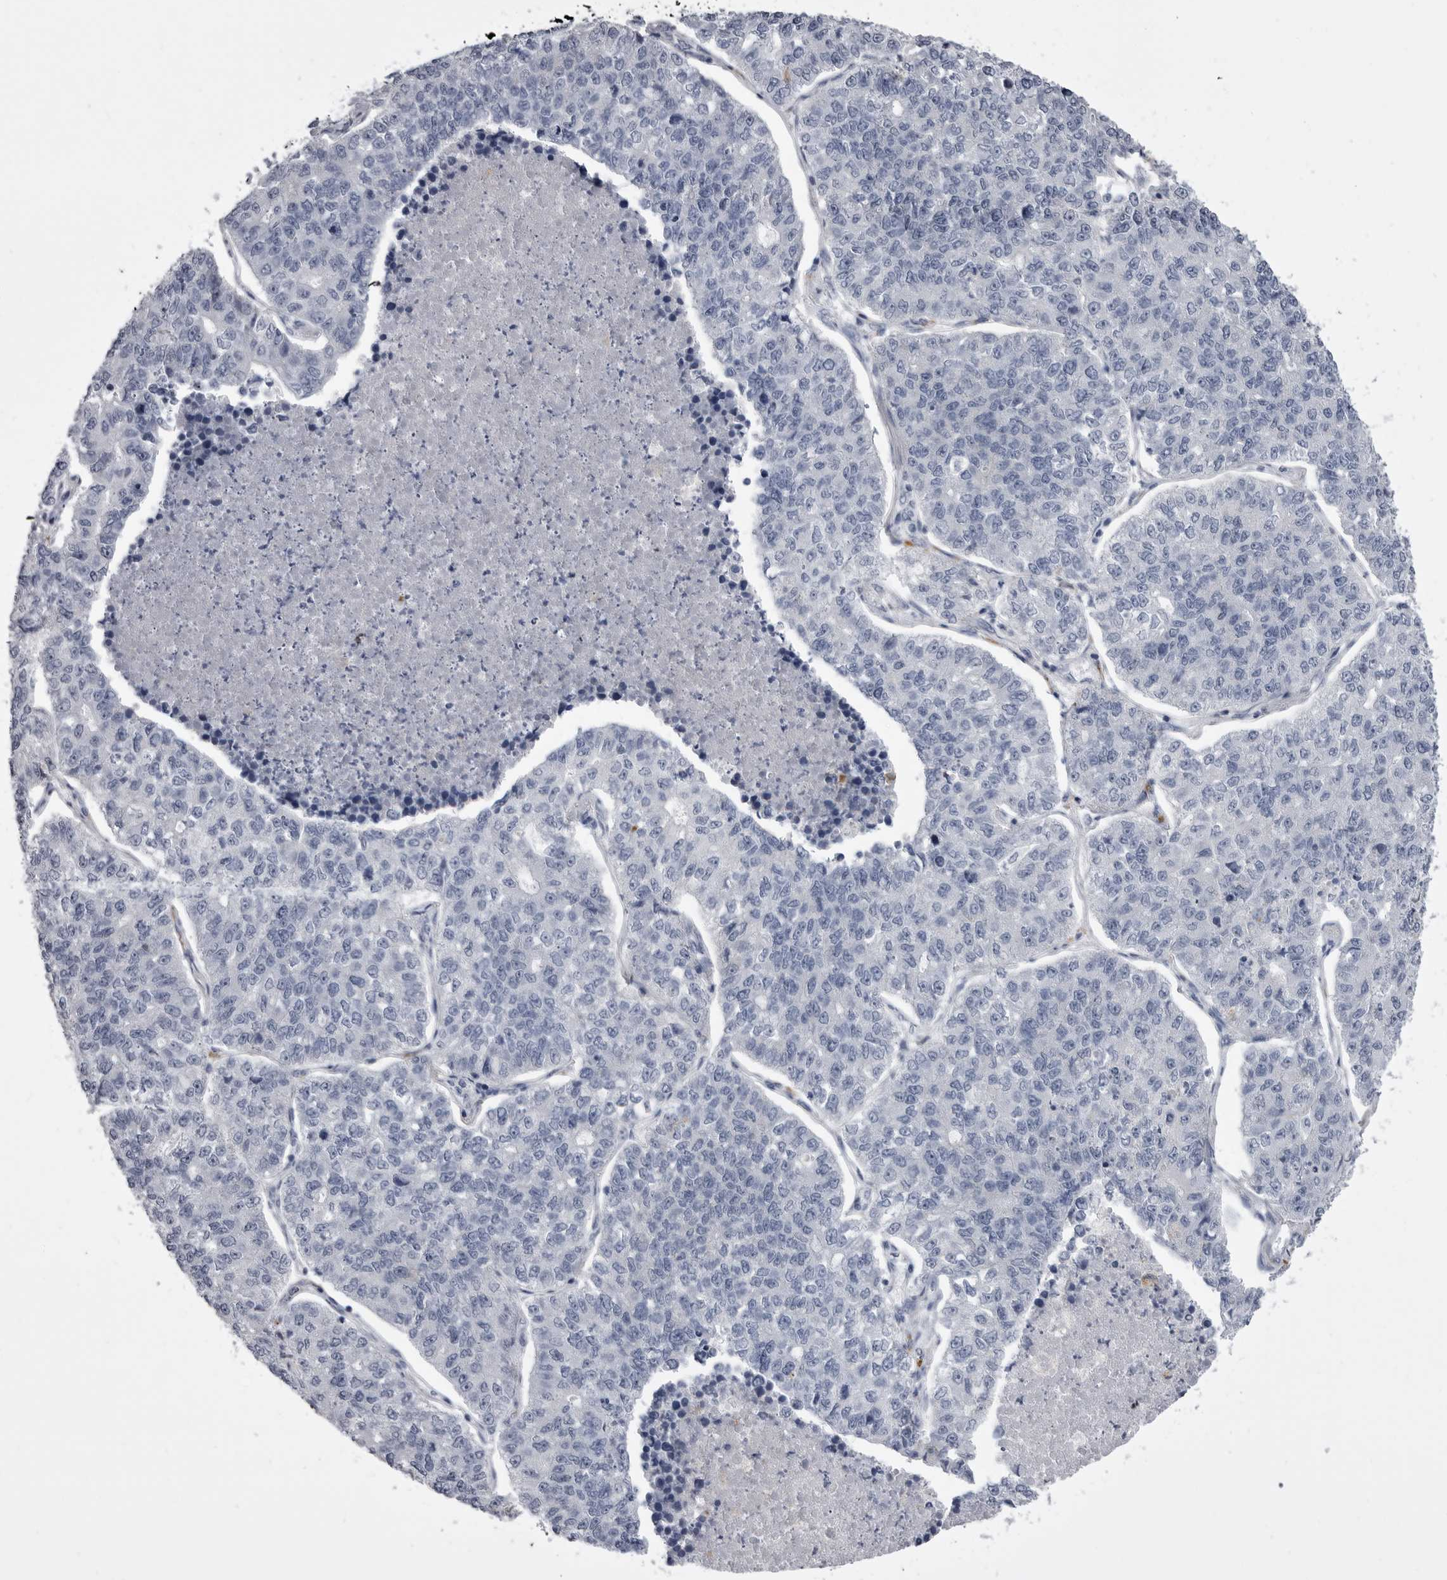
{"staining": {"intensity": "negative", "quantity": "none", "location": "none"}, "tissue": "lung cancer", "cell_type": "Tumor cells", "image_type": "cancer", "snomed": [{"axis": "morphology", "description": "Adenocarcinoma, NOS"}, {"axis": "topography", "description": "Lung"}], "caption": "Immunohistochemical staining of human lung cancer exhibits no significant expression in tumor cells. The staining is performed using DAB brown chromogen with nuclei counter-stained in using hematoxylin.", "gene": "ANK2", "patient": {"sex": "male", "age": 49}}